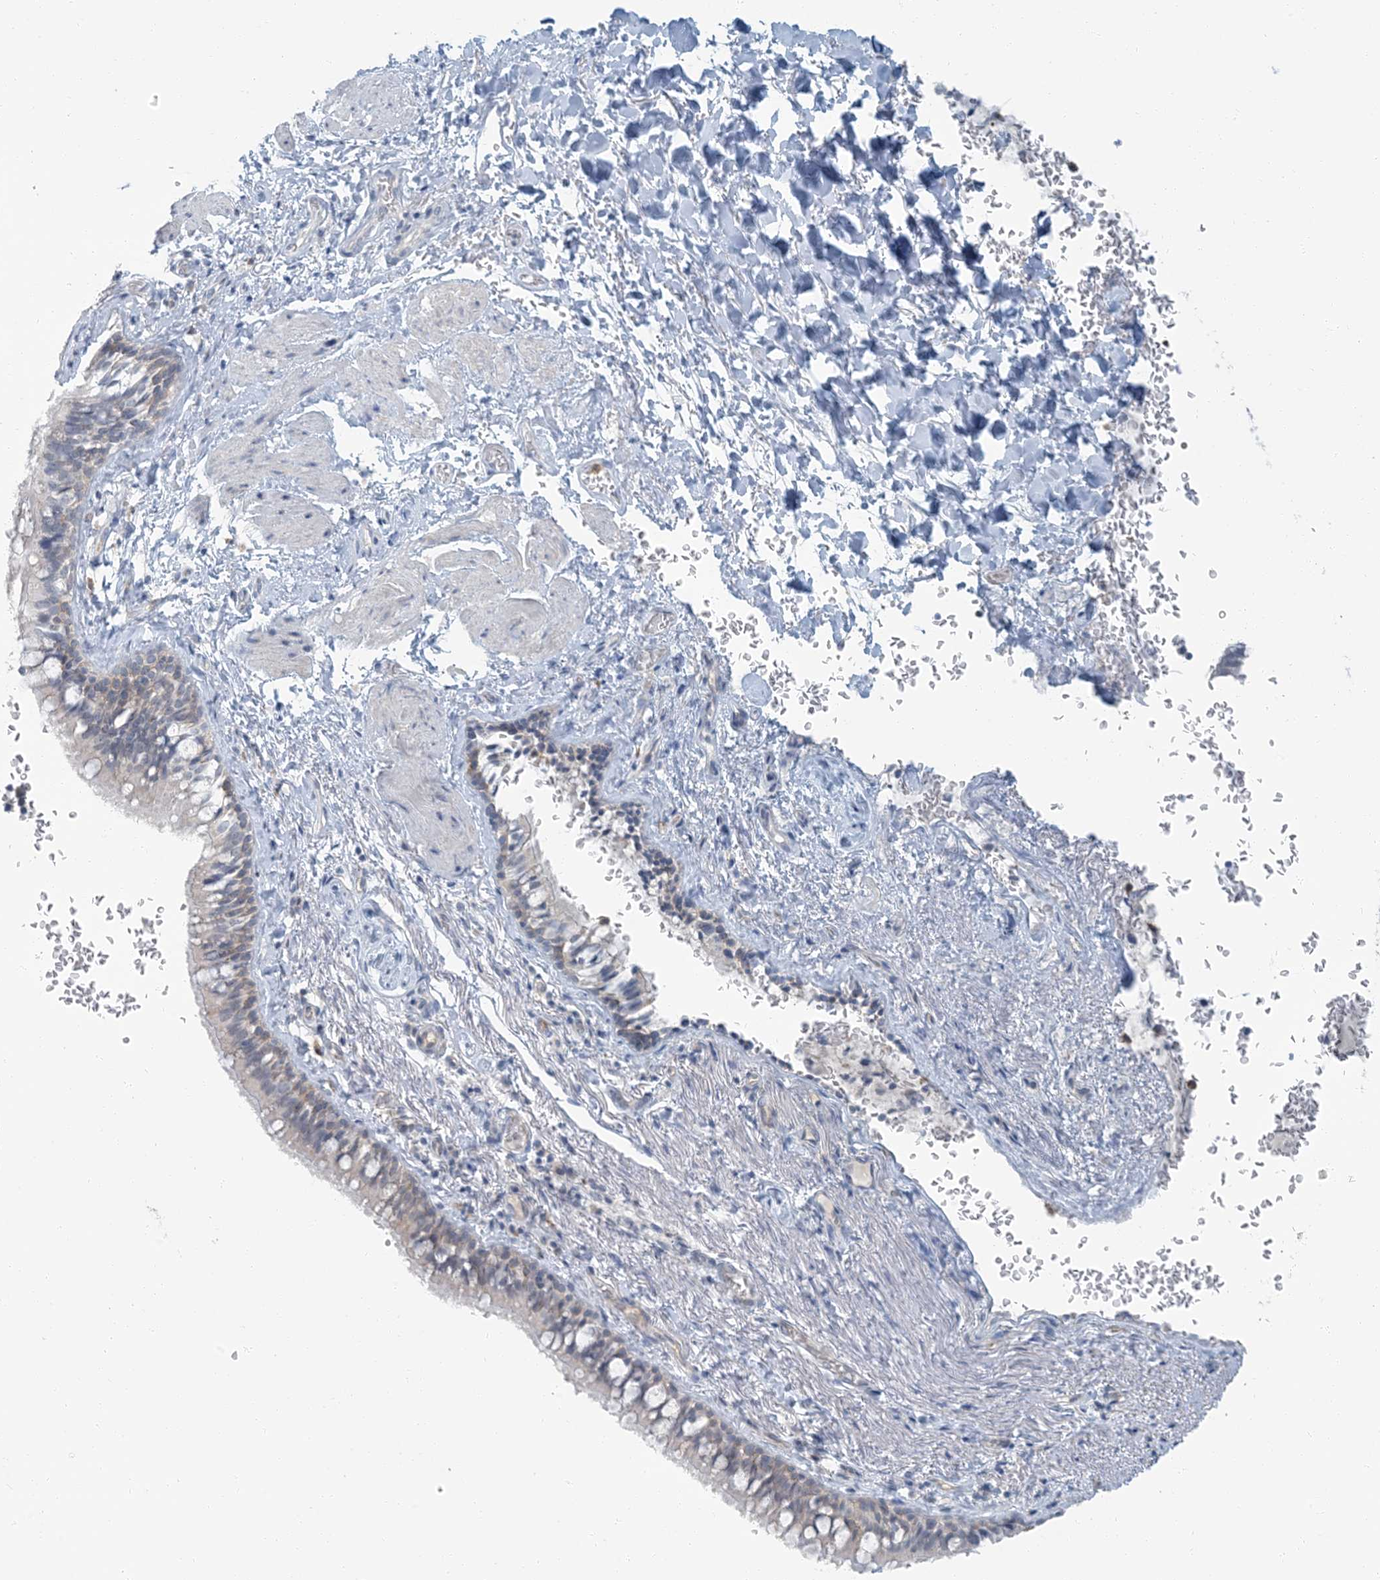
{"staining": {"intensity": "weak", "quantity": "<25%", "location": "cytoplasmic/membranous"}, "tissue": "bronchus", "cell_type": "Respiratory epithelial cells", "image_type": "normal", "snomed": [{"axis": "morphology", "description": "Normal tissue, NOS"}, {"axis": "topography", "description": "Cartilage tissue"}, {"axis": "topography", "description": "Bronchus"}], "caption": "Bronchus stained for a protein using immunohistochemistry reveals no staining respiratory epithelial cells.", "gene": "EPHA4", "patient": {"sex": "female", "age": 36}}